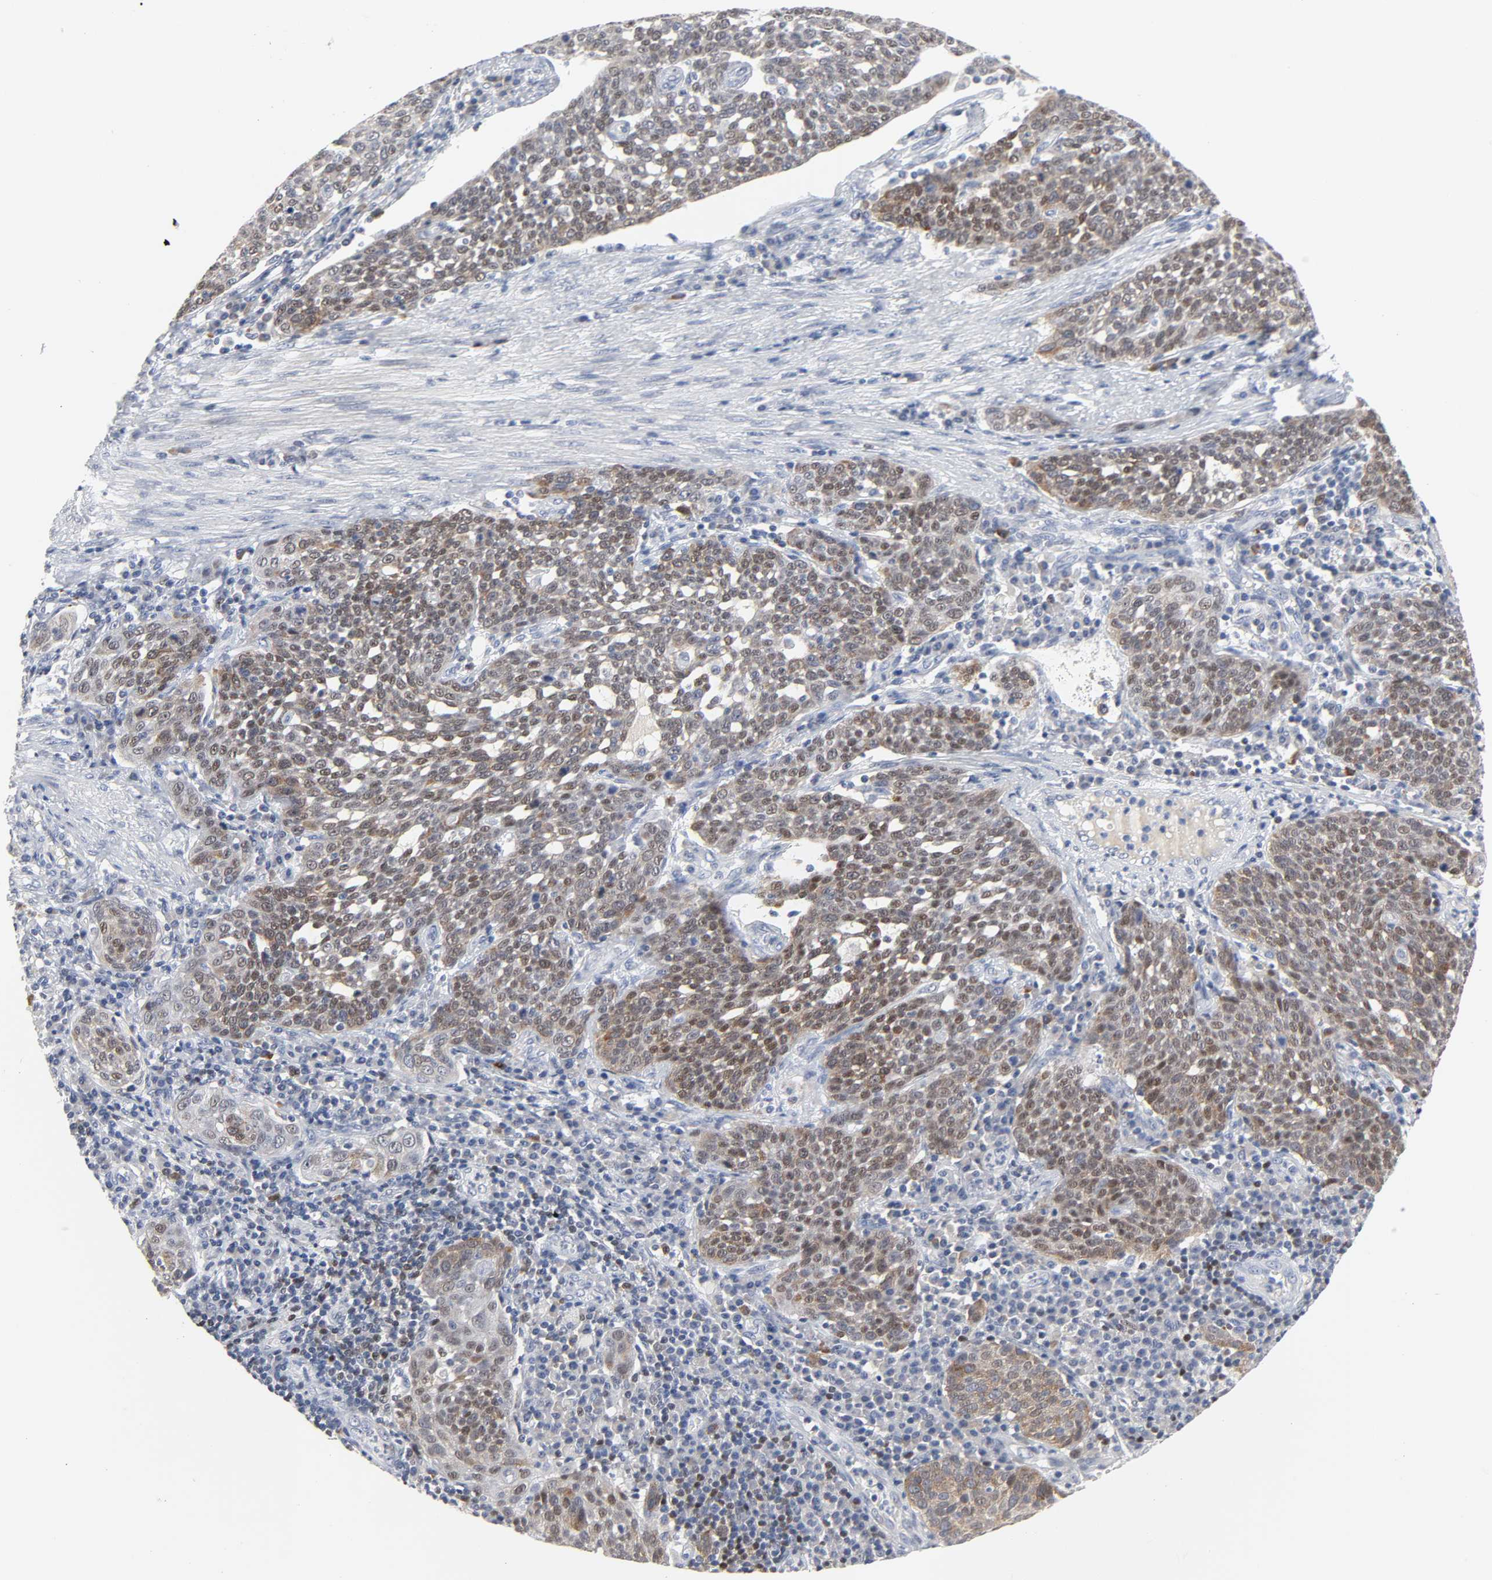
{"staining": {"intensity": "moderate", "quantity": ">75%", "location": "nuclear"}, "tissue": "cervical cancer", "cell_type": "Tumor cells", "image_type": "cancer", "snomed": [{"axis": "morphology", "description": "Squamous cell carcinoma, NOS"}, {"axis": "topography", "description": "Cervix"}], "caption": "Brown immunohistochemical staining in squamous cell carcinoma (cervical) reveals moderate nuclear staining in approximately >75% of tumor cells.", "gene": "WEE1", "patient": {"sex": "female", "age": 34}}